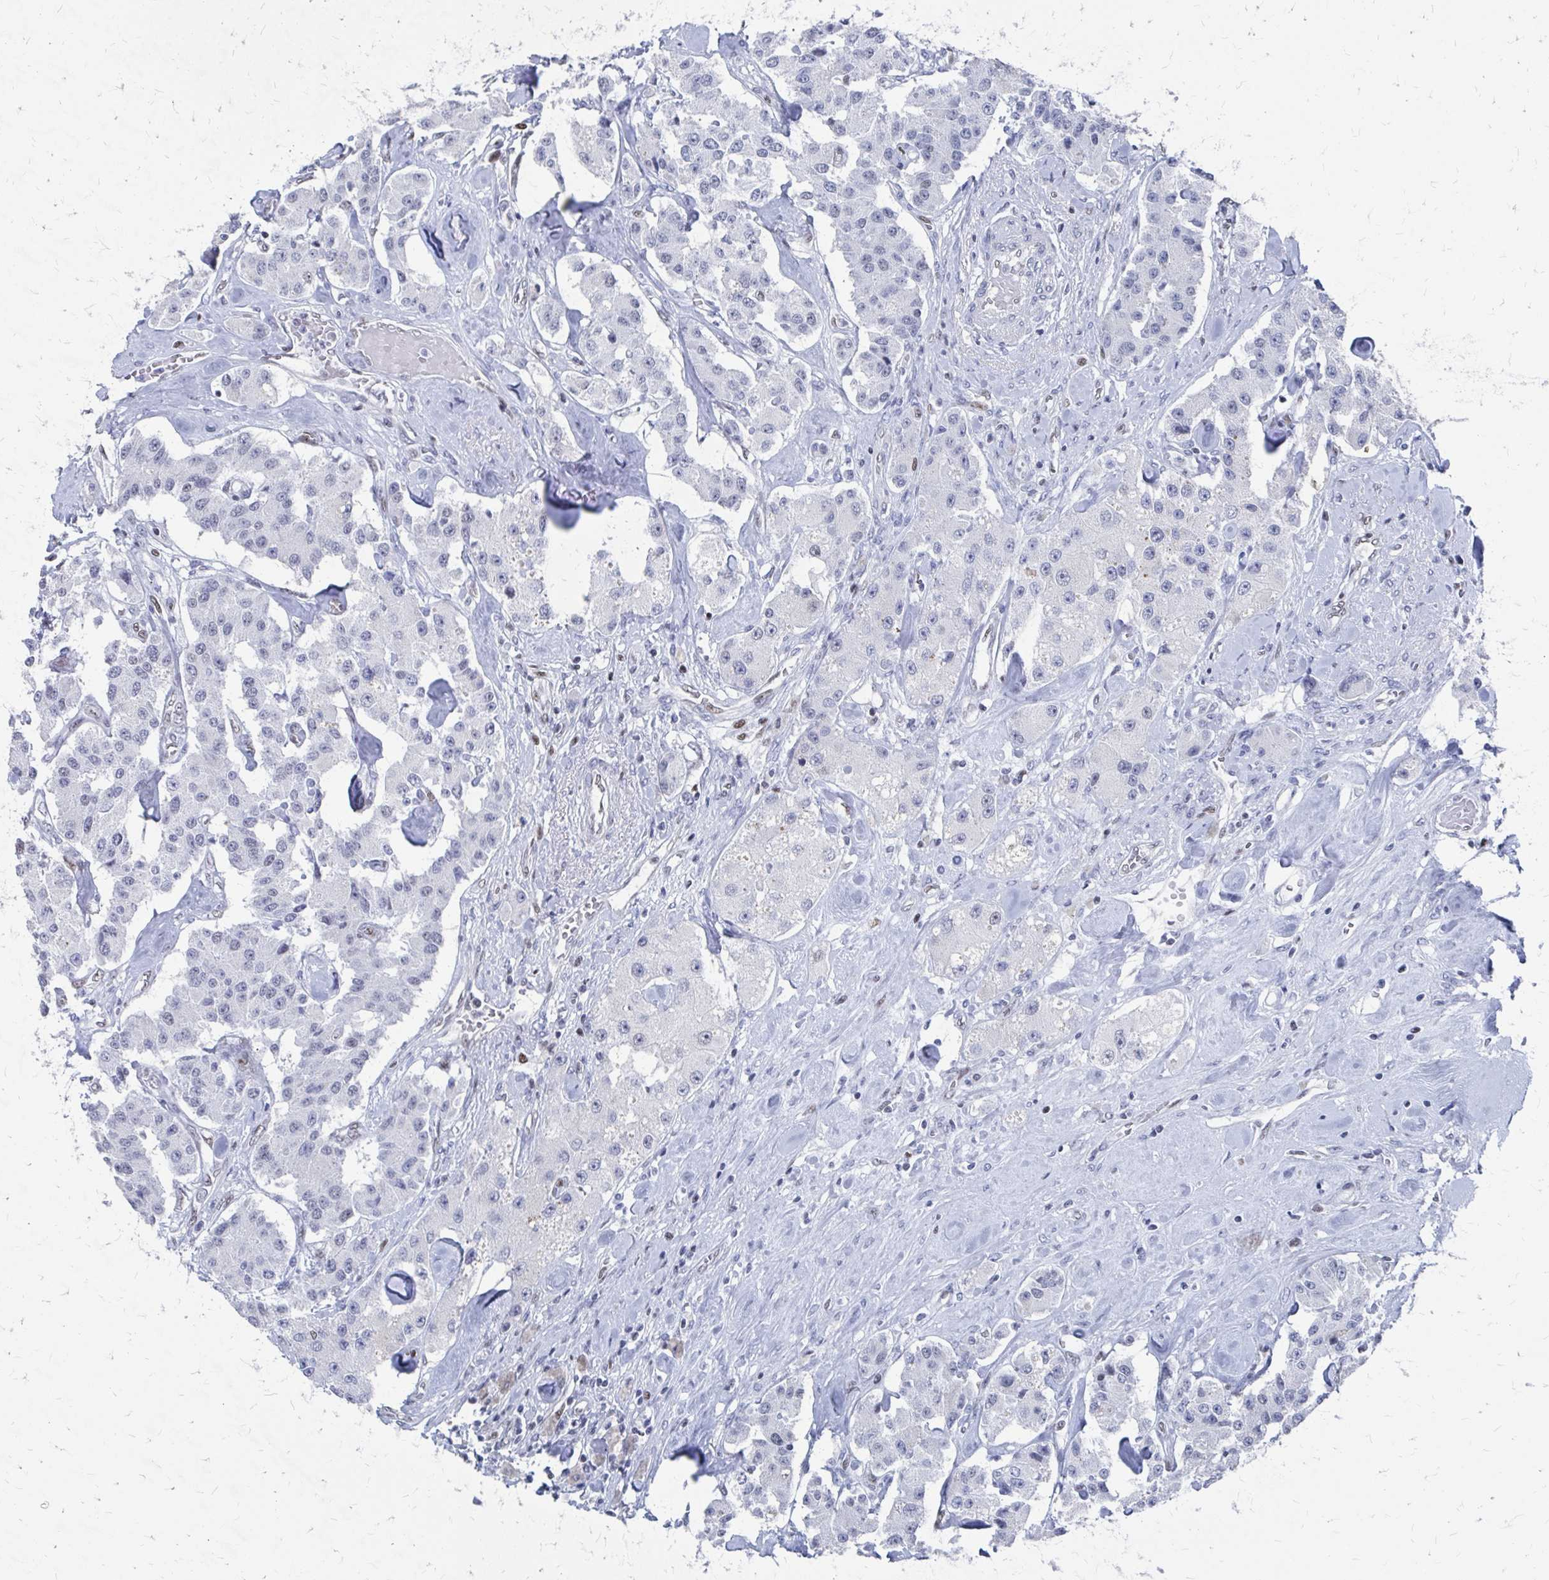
{"staining": {"intensity": "negative", "quantity": "none", "location": "none"}, "tissue": "carcinoid", "cell_type": "Tumor cells", "image_type": "cancer", "snomed": [{"axis": "morphology", "description": "Carcinoid, malignant, NOS"}, {"axis": "topography", "description": "Pancreas"}], "caption": "This is an IHC photomicrograph of human carcinoid. There is no staining in tumor cells.", "gene": "CDIN1", "patient": {"sex": "male", "age": 41}}